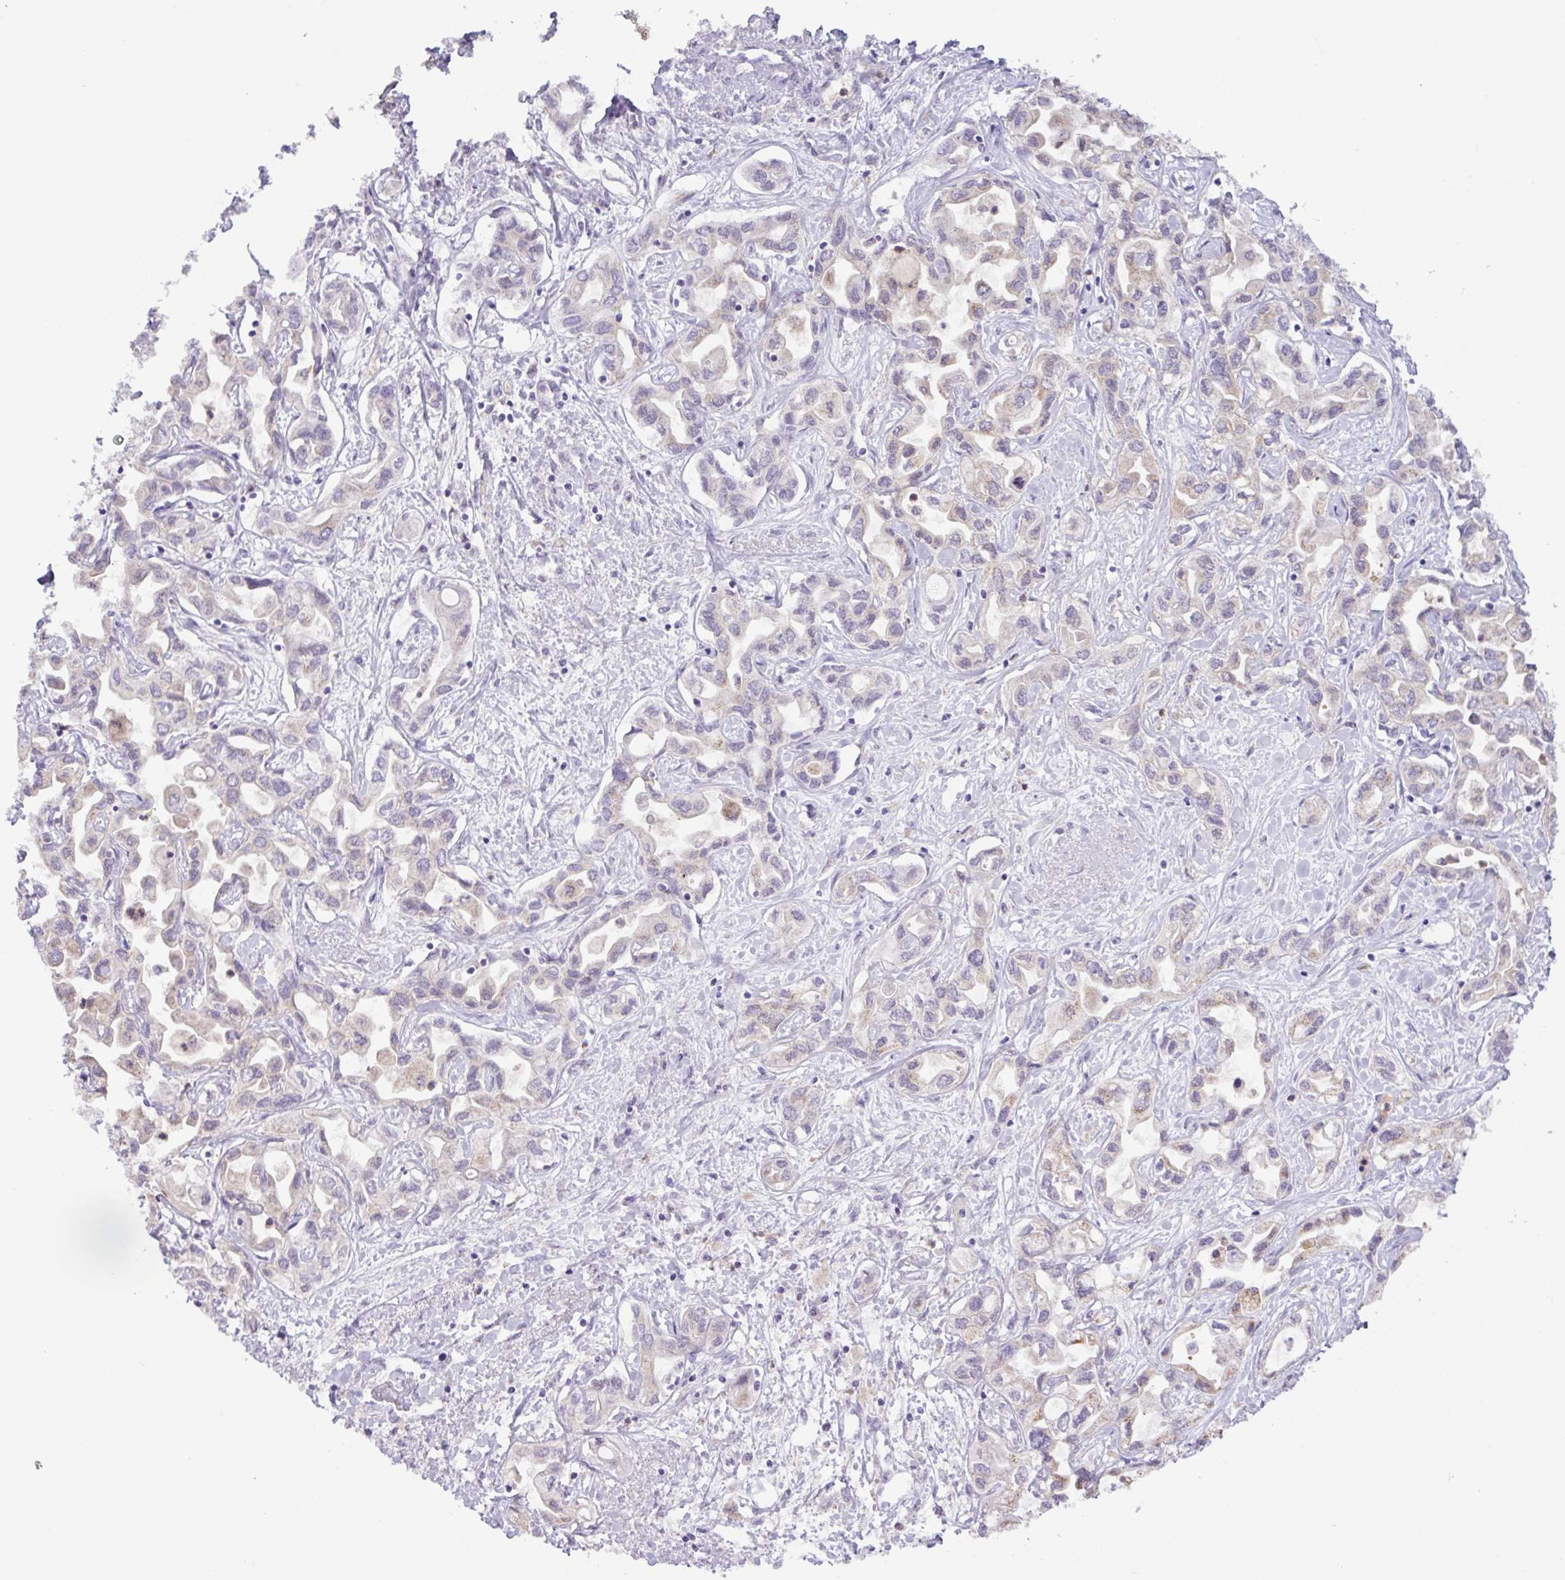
{"staining": {"intensity": "weak", "quantity": "25%-75%", "location": "cytoplasmic/membranous"}, "tissue": "liver cancer", "cell_type": "Tumor cells", "image_type": "cancer", "snomed": [{"axis": "morphology", "description": "Cholangiocarcinoma"}, {"axis": "topography", "description": "Liver"}], "caption": "High-magnification brightfield microscopy of cholangiocarcinoma (liver) stained with DAB (brown) and counterstained with hematoxylin (blue). tumor cells exhibit weak cytoplasmic/membranous expression is identified in approximately25%-75% of cells.", "gene": "TONSL", "patient": {"sex": "female", "age": 64}}